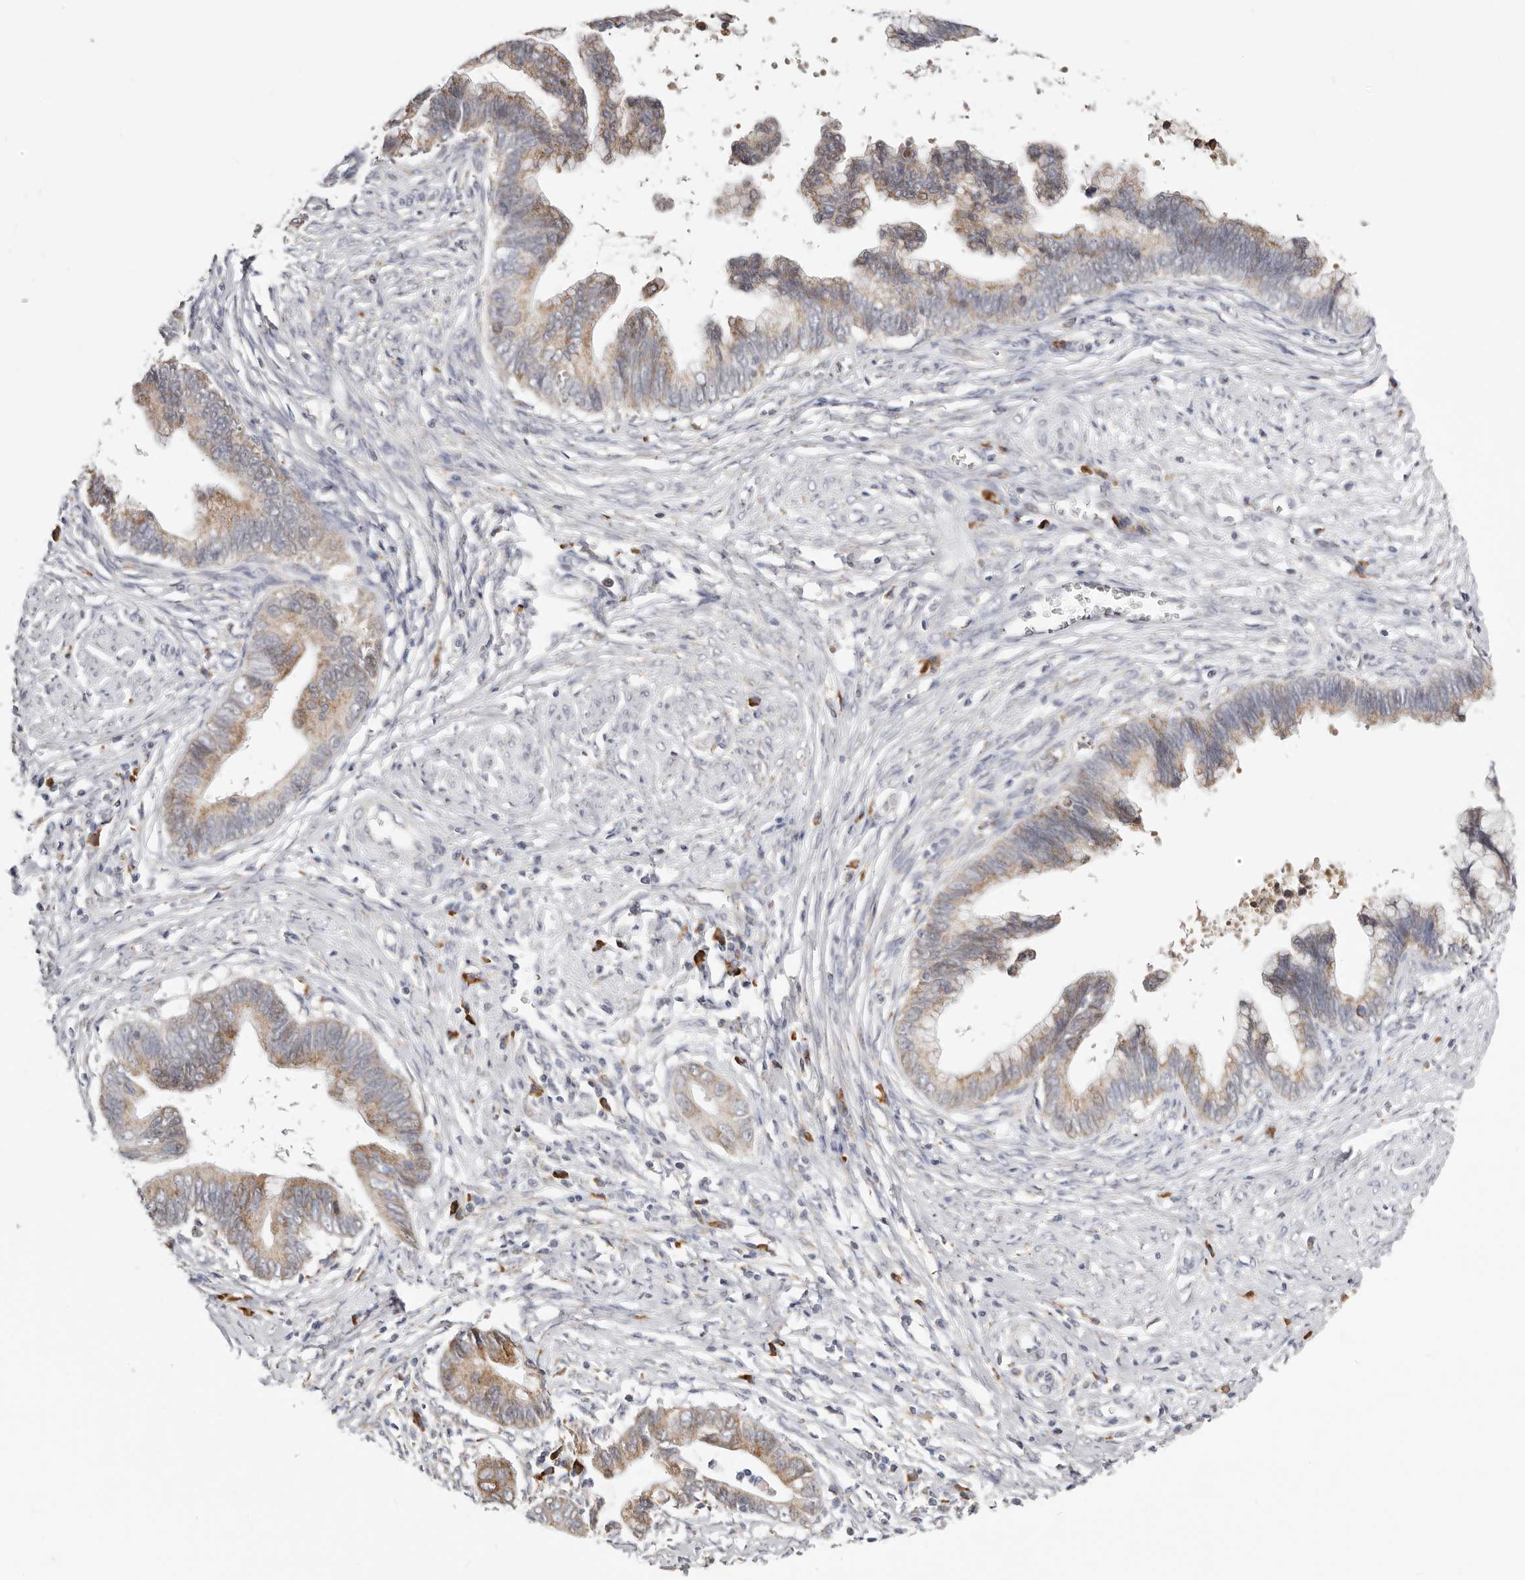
{"staining": {"intensity": "moderate", "quantity": ">75%", "location": "cytoplasmic/membranous"}, "tissue": "cervical cancer", "cell_type": "Tumor cells", "image_type": "cancer", "snomed": [{"axis": "morphology", "description": "Adenocarcinoma, NOS"}, {"axis": "topography", "description": "Cervix"}], "caption": "Protein staining by immunohistochemistry exhibits moderate cytoplasmic/membranous expression in about >75% of tumor cells in cervical adenocarcinoma. (Brightfield microscopy of DAB IHC at high magnification).", "gene": "IL32", "patient": {"sex": "female", "age": 44}}